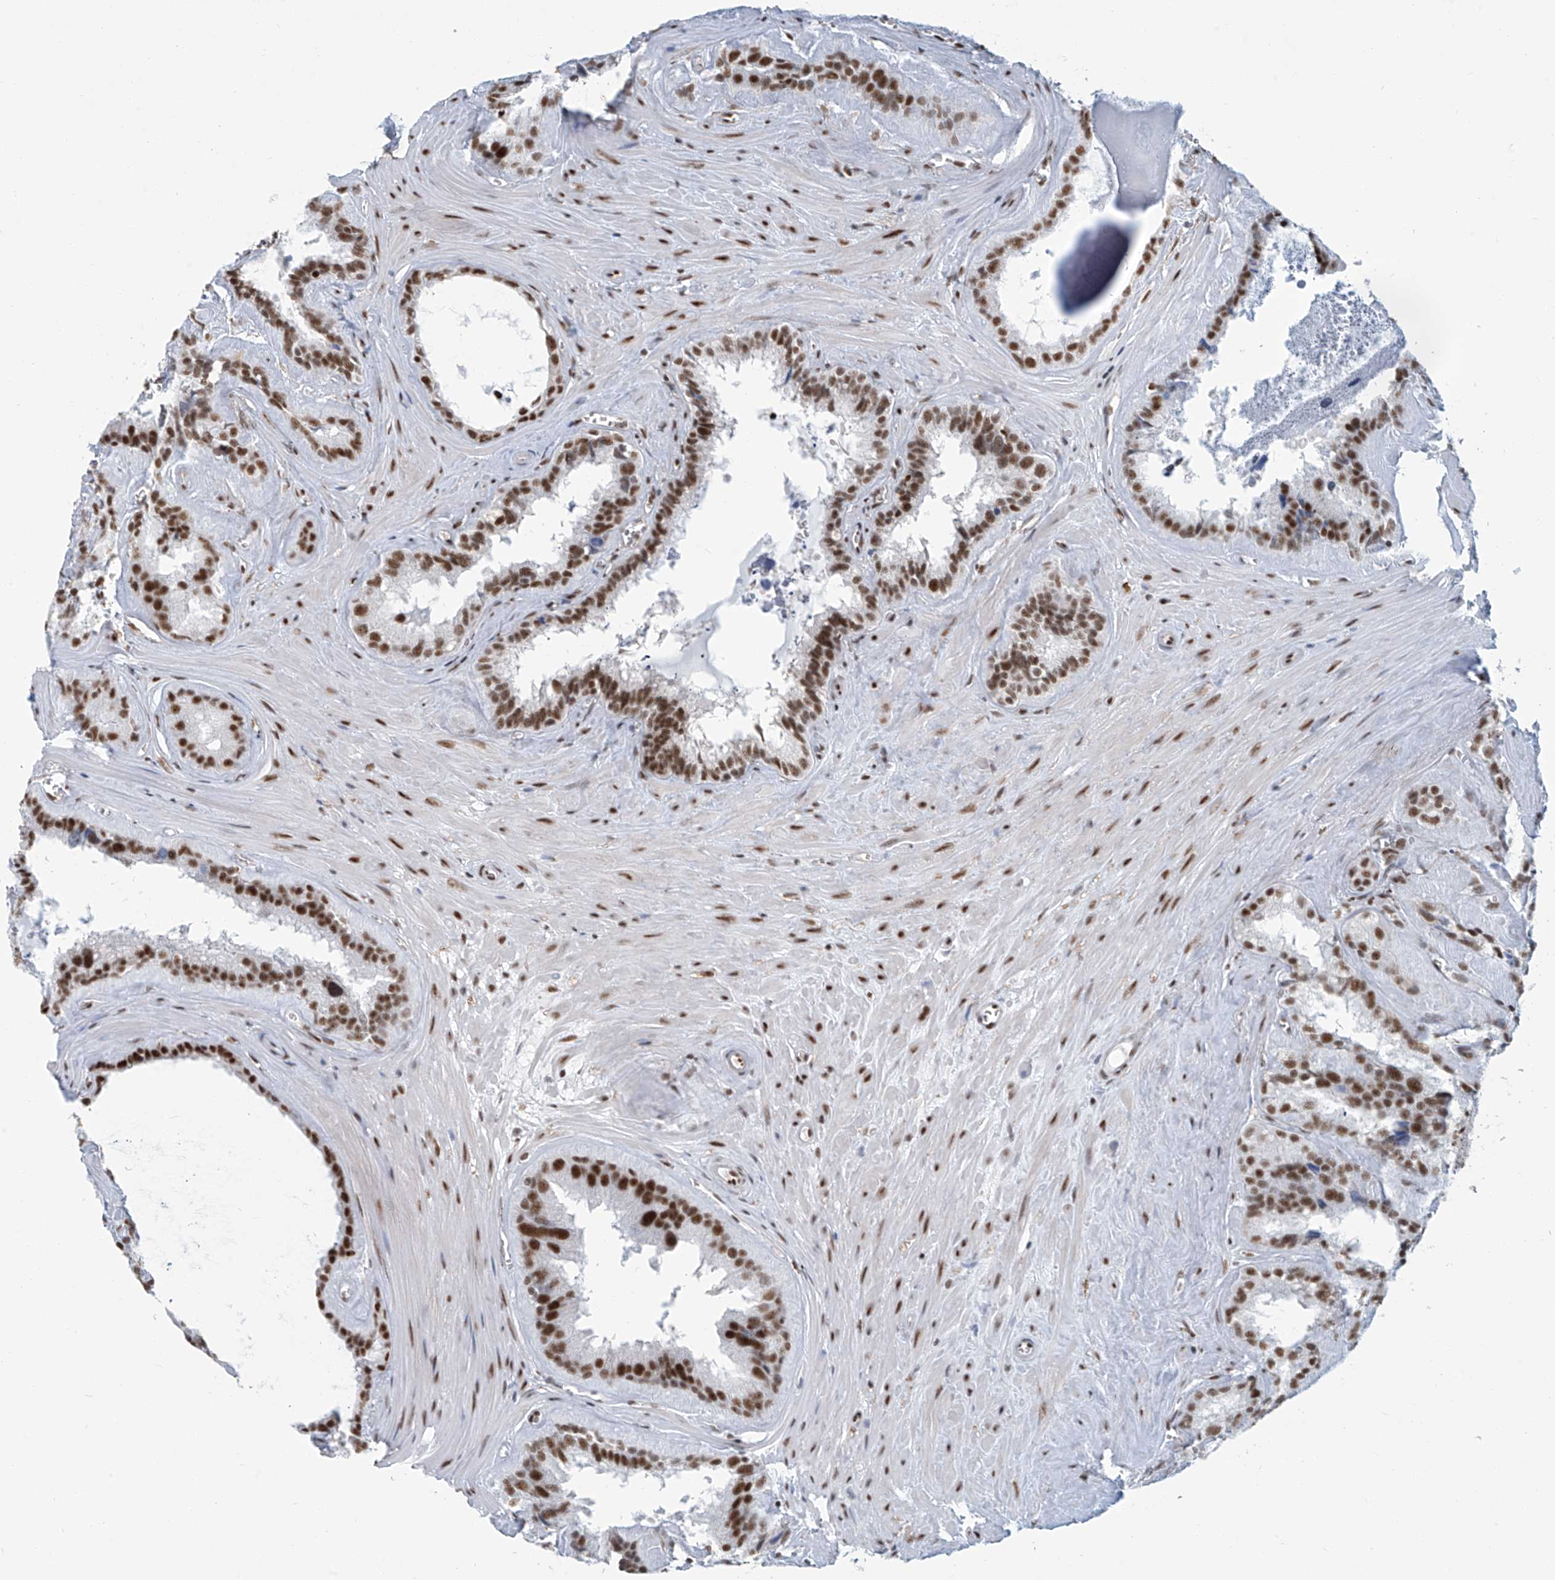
{"staining": {"intensity": "strong", "quantity": ">75%", "location": "nuclear"}, "tissue": "seminal vesicle", "cell_type": "Glandular cells", "image_type": "normal", "snomed": [{"axis": "morphology", "description": "Normal tissue, NOS"}, {"axis": "topography", "description": "Prostate"}, {"axis": "topography", "description": "Seminal veicle"}], "caption": "Strong nuclear expression for a protein is present in about >75% of glandular cells of unremarkable seminal vesicle using IHC.", "gene": "ENSG00000257390", "patient": {"sex": "male", "age": 59}}